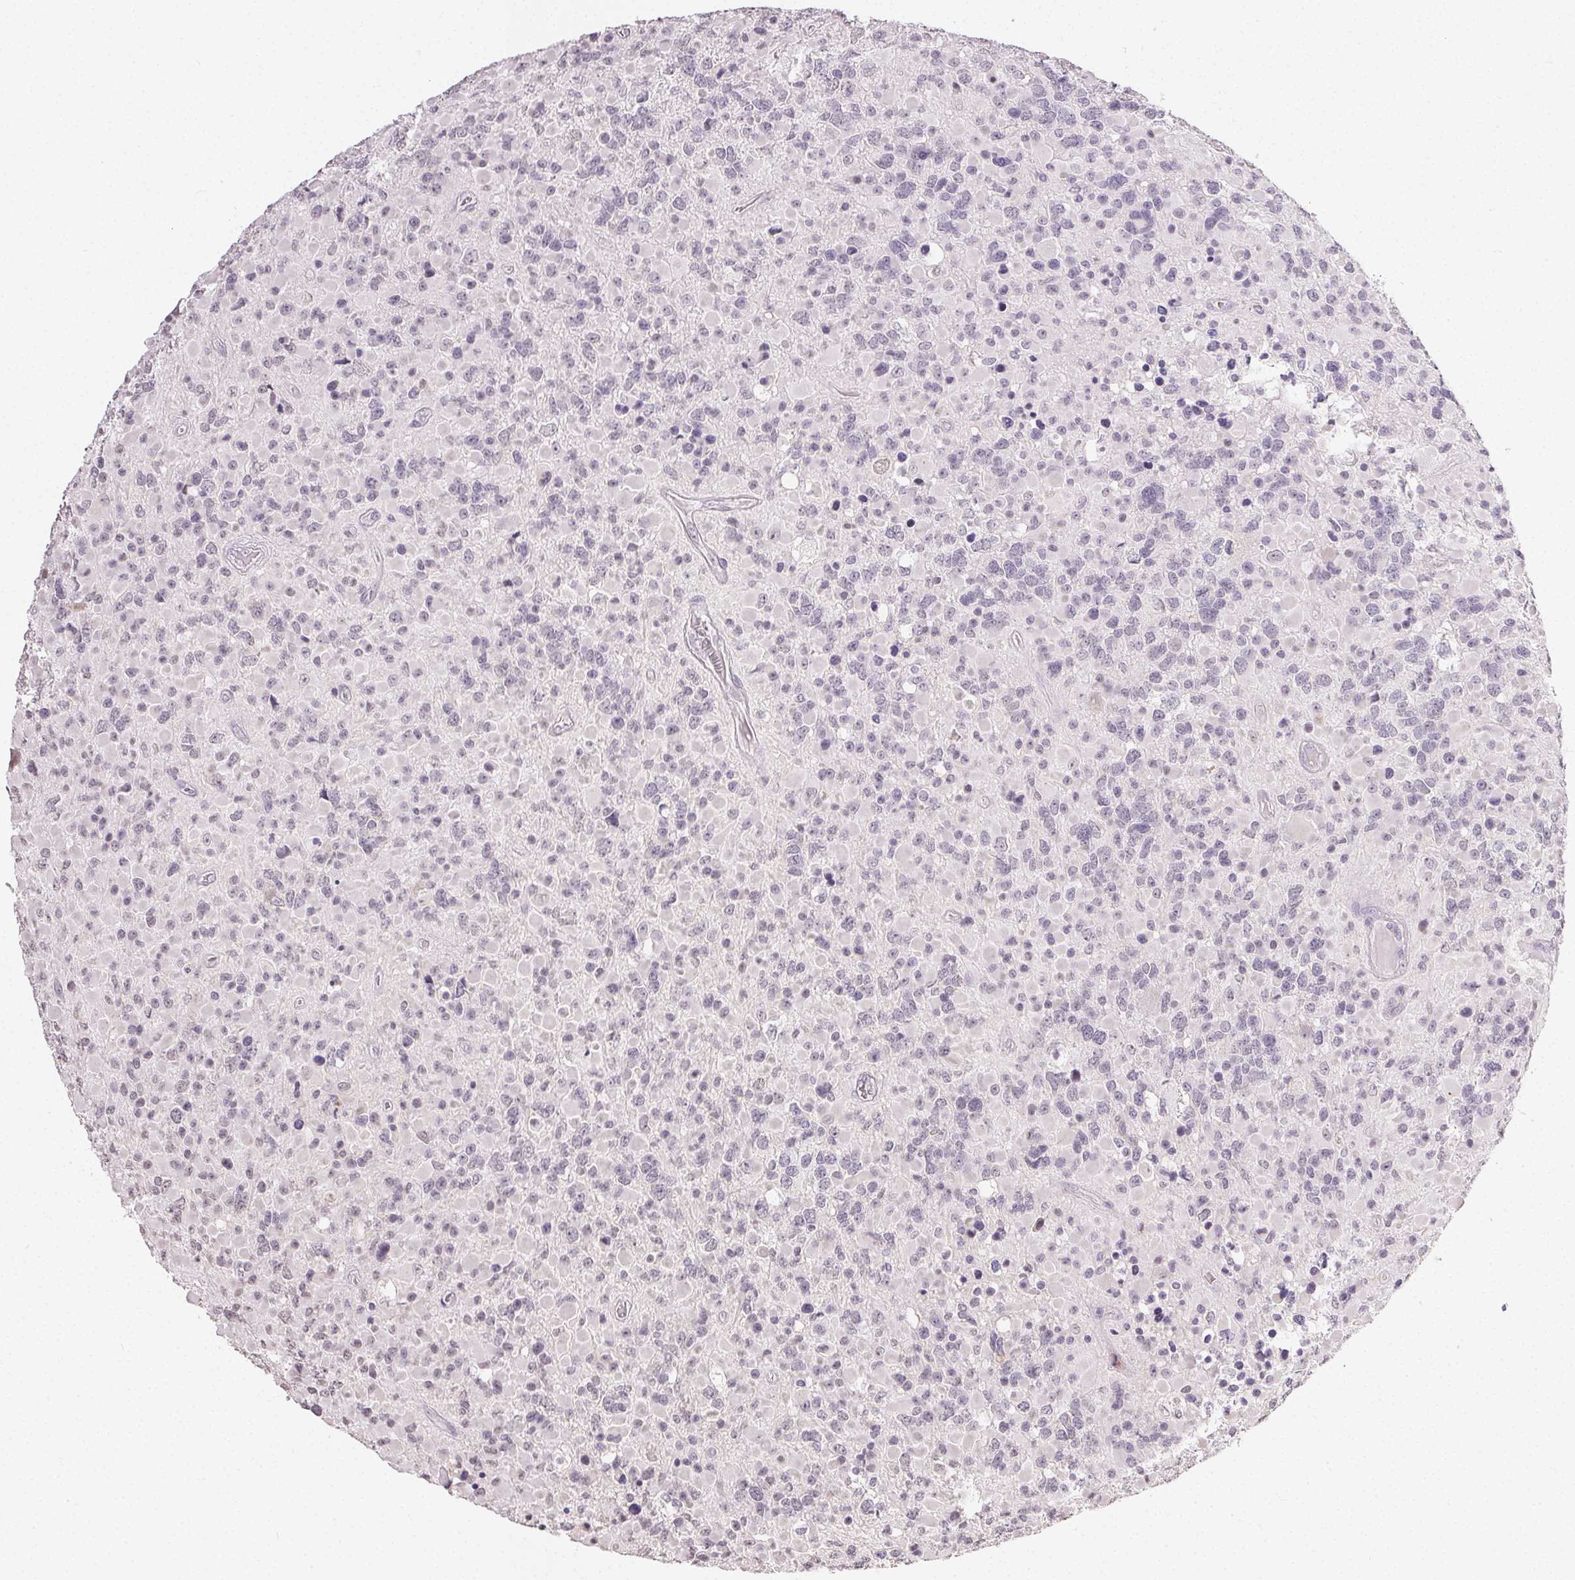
{"staining": {"intensity": "negative", "quantity": "none", "location": "none"}, "tissue": "glioma", "cell_type": "Tumor cells", "image_type": "cancer", "snomed": [{"axis": "morphology", "description": "Glioma, malignant, High grade"}, {"axis": "topography", "description": "Brain"}], "caption": "High power microscopy photomicrograph of an immunohistochemistry (IHC) micrograph of glioma, revealing no significant expression in tumor cells.", "gene": "TMEM174", "patient": {"sex": "female", "age": 40}}